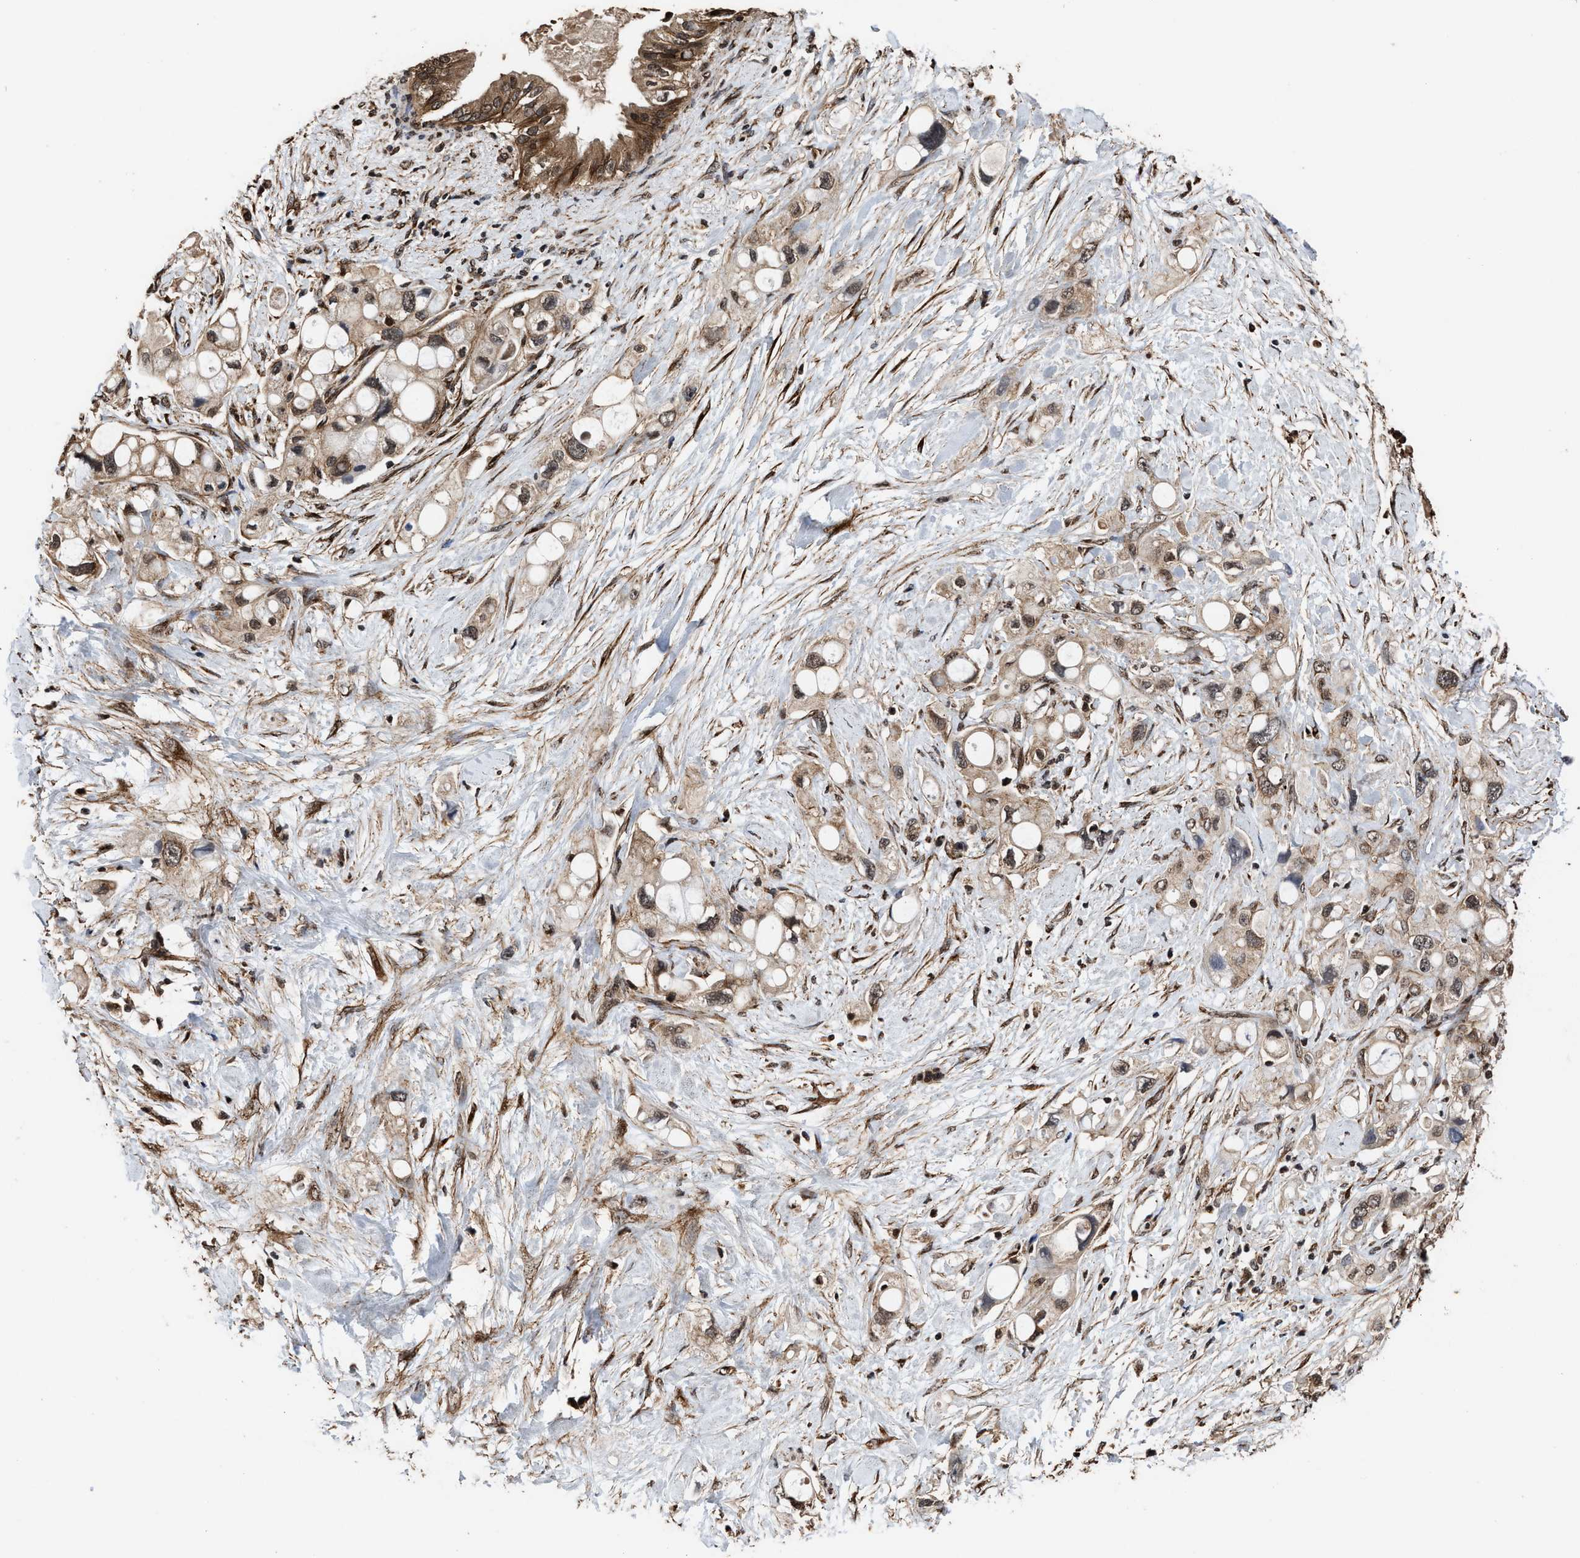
{"staining": {"intensity": "moderate", "quantity": ">75%", "location": "cytoplasmic/membranous,nuclear"}, "tissue": "pancreatic cancer", "cell_type": "Tumor cells", "image_type": "cancer", "snomed": [{"axis": "morphology", "description": "Adenocarcinoma, NOS"}, {"axis": "topography", "description": "Pancreas"}], "caption": "There is medium levels of moderate cytoplasmic/membranous and nuclear staining in tumor cells of pancreatic cancer (adenocarcinoma), as demonstrated by immunohistochemical staining (brown color).", "gene": "SEPTIN2", "patient": {"sex": "female", "age": 56}}